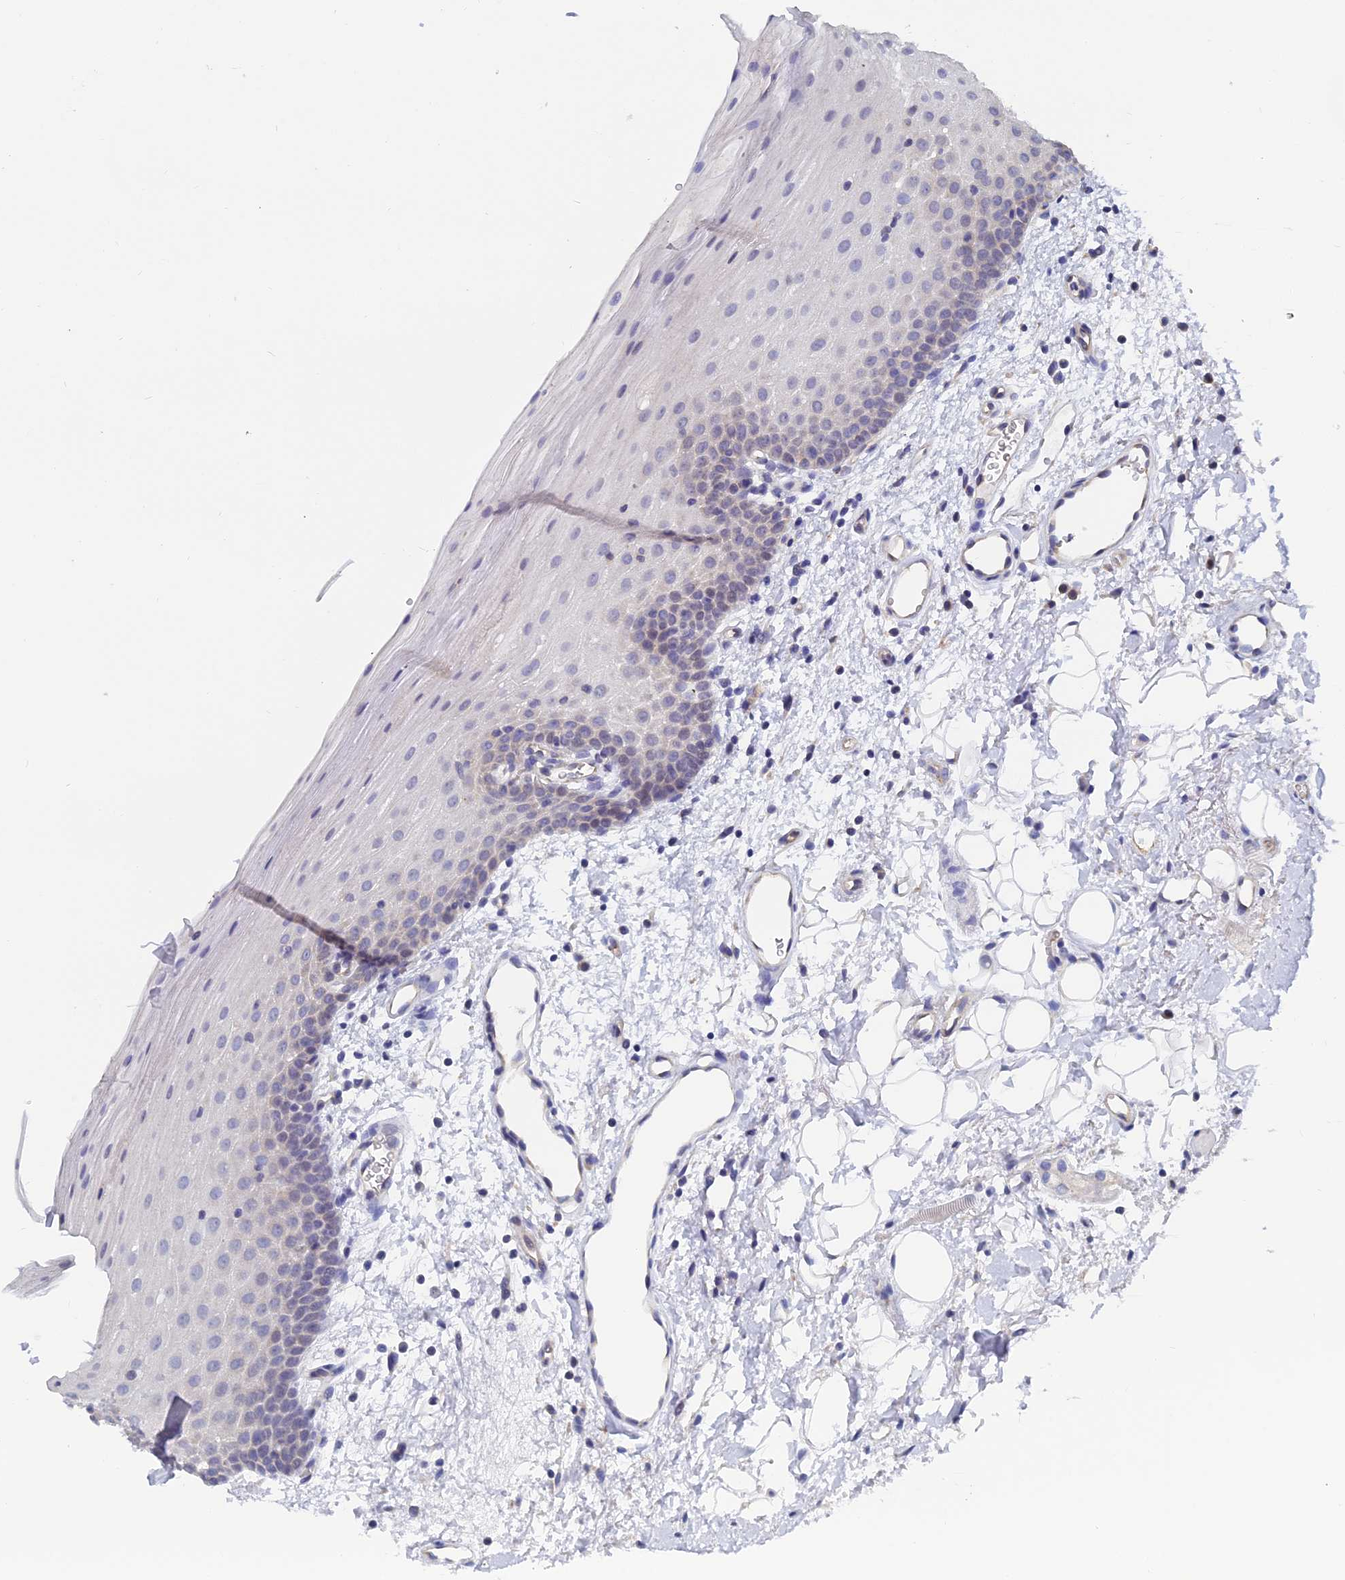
{"staining": {"intensity": "weak", "quantity": "<25%", "location": "cytoplasmic/membranous"}, "tissue": "oral mucosa", "cell_type": "Squamous epithelial cells", "image_type": "normal", "snomed": [{"axis": "morphology", "description": "Normal tissue, NOS"}, {"axis": "topography", "description": "Oral tissue"}], "caption": "Photomicrograph shows no protein expression in squamous epithelial cells of benign oral mucosa. Brightfield microscopy of immunohistochemistry stained with DAB (3,3'-diaminobenzidine) (brown) and hematoxylin (blue), captured at high magnification.", "gene": "RDX", "patient": {"sex": "male", "age": 68}}